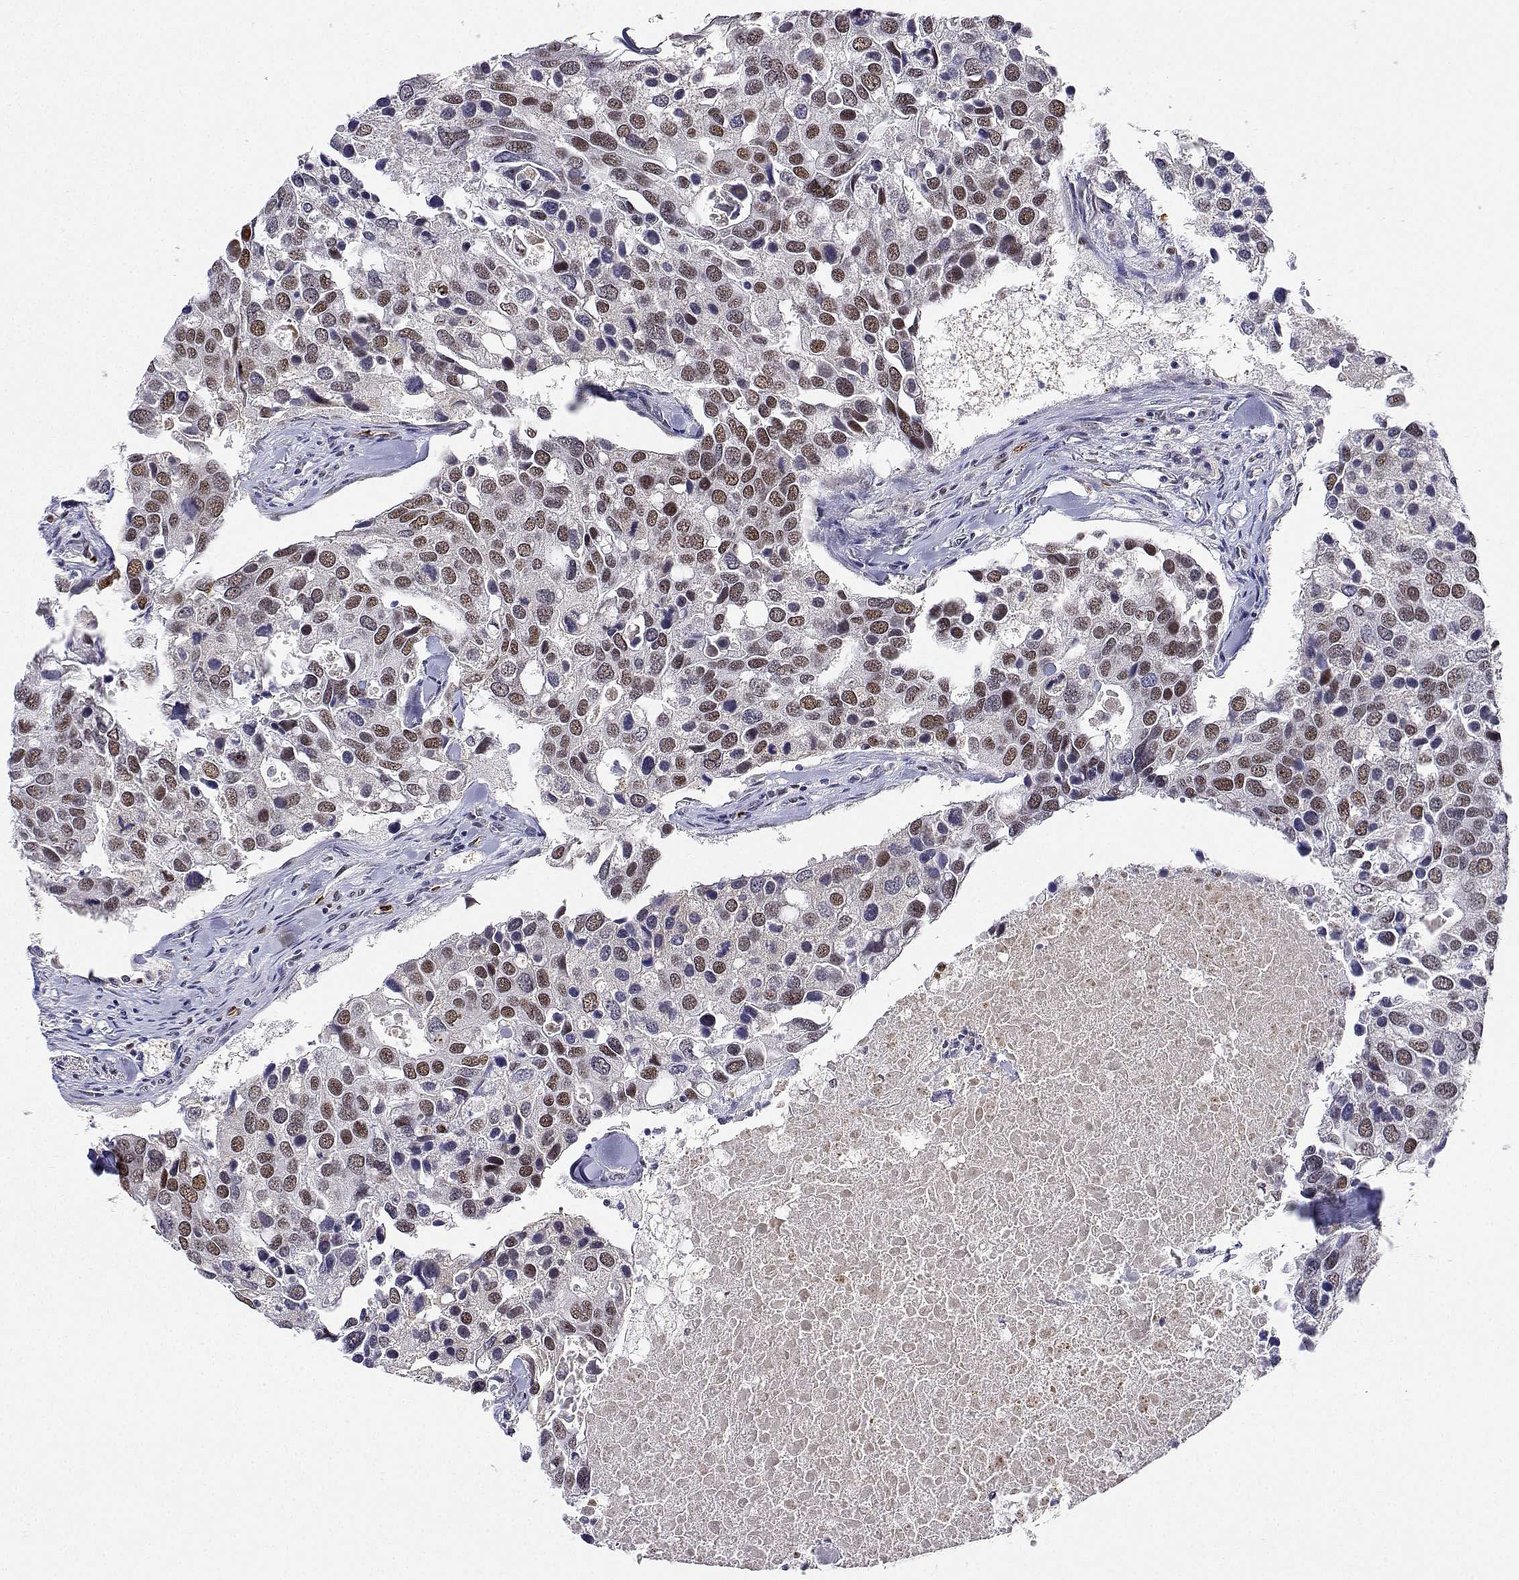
{"staining": {"intensity": "moderate", "quantity": ">75%", "location": "nuclear"}, "tissue": "breast cancer", "cell_type": "Tumor cells", "image_type": "cancer", "snomed": [{"axis": "morphology", "description": "Duct carcinoma"}, {"axis": "topography", "description": "Breast"}], "caption": "Immunohistochemistry (IHC) photomicrograph of neoplastic tissue: infiltrating ductal carcinoma (breast) stained using IHC displays medium levels of moderate protein expression localized specifically in the nuclear of tumor cells, appearing as a nuclear brown color.", "gene": "ADAR", "patient": {"sex": "female", "age": 83}}